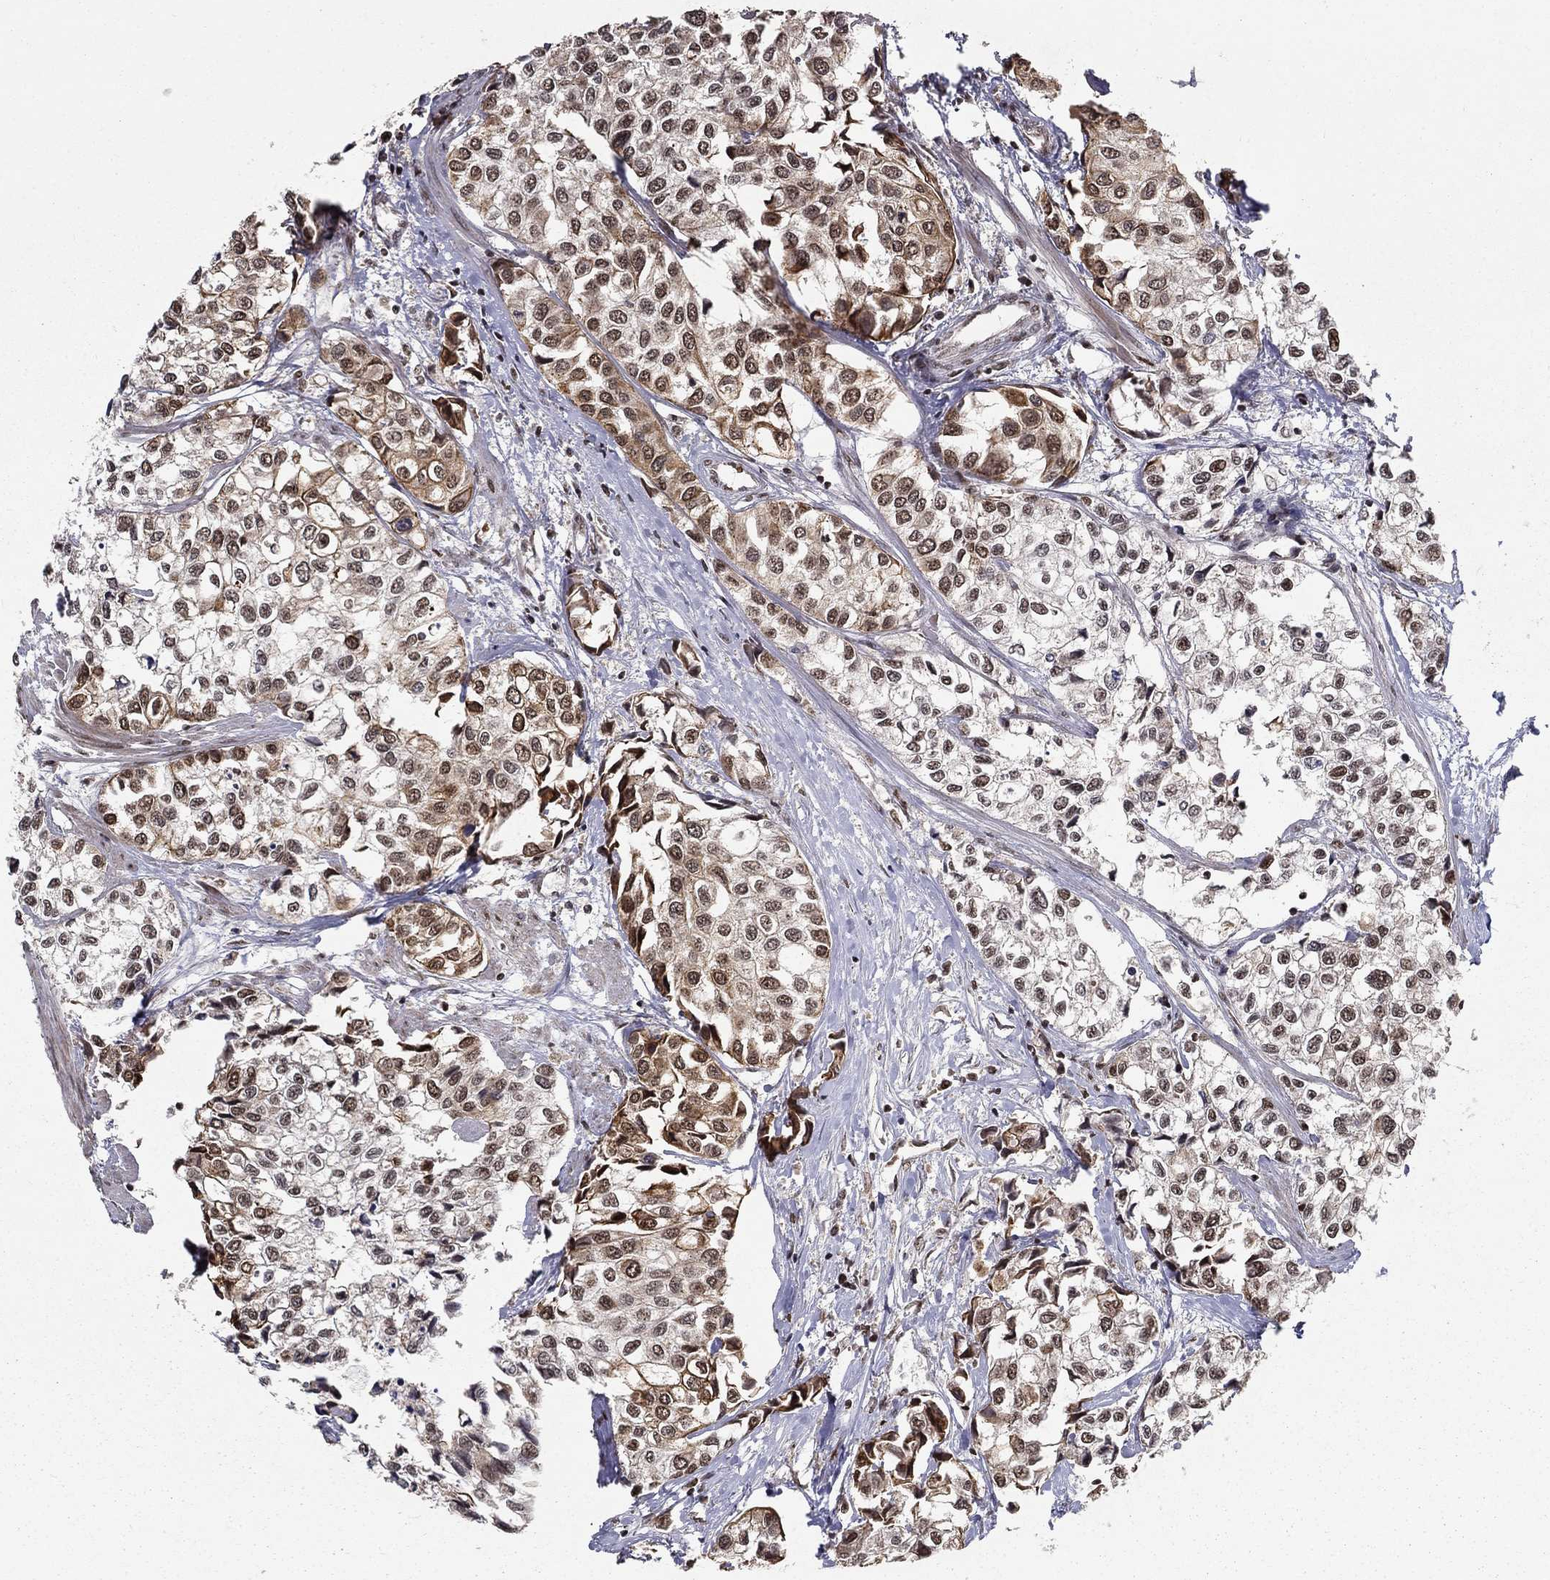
{"staining": {"intensity": "moderate", "quantity": "25%-75%", "location": "cytoplasmic/membranous,nuclear"}, "tissue": "urothelial cancer", "cell_type": "Tumor cells", "image_type": "cancer", "snomed": [{"axis": "morphology", "description": "Urothelial carcinoma, High grade"}, {"axis": "topography", "description": "Urinary bladder"}], "caption": "The photomicrograph exhibits a brown stain indicating the presence of a protein in the cytoplasmic/membranous and nuclear of tumor cells in high-grade urothelial carcinoma.", "gene": "CDCA7L", "patient": {"sex": "male", "age": 73}}